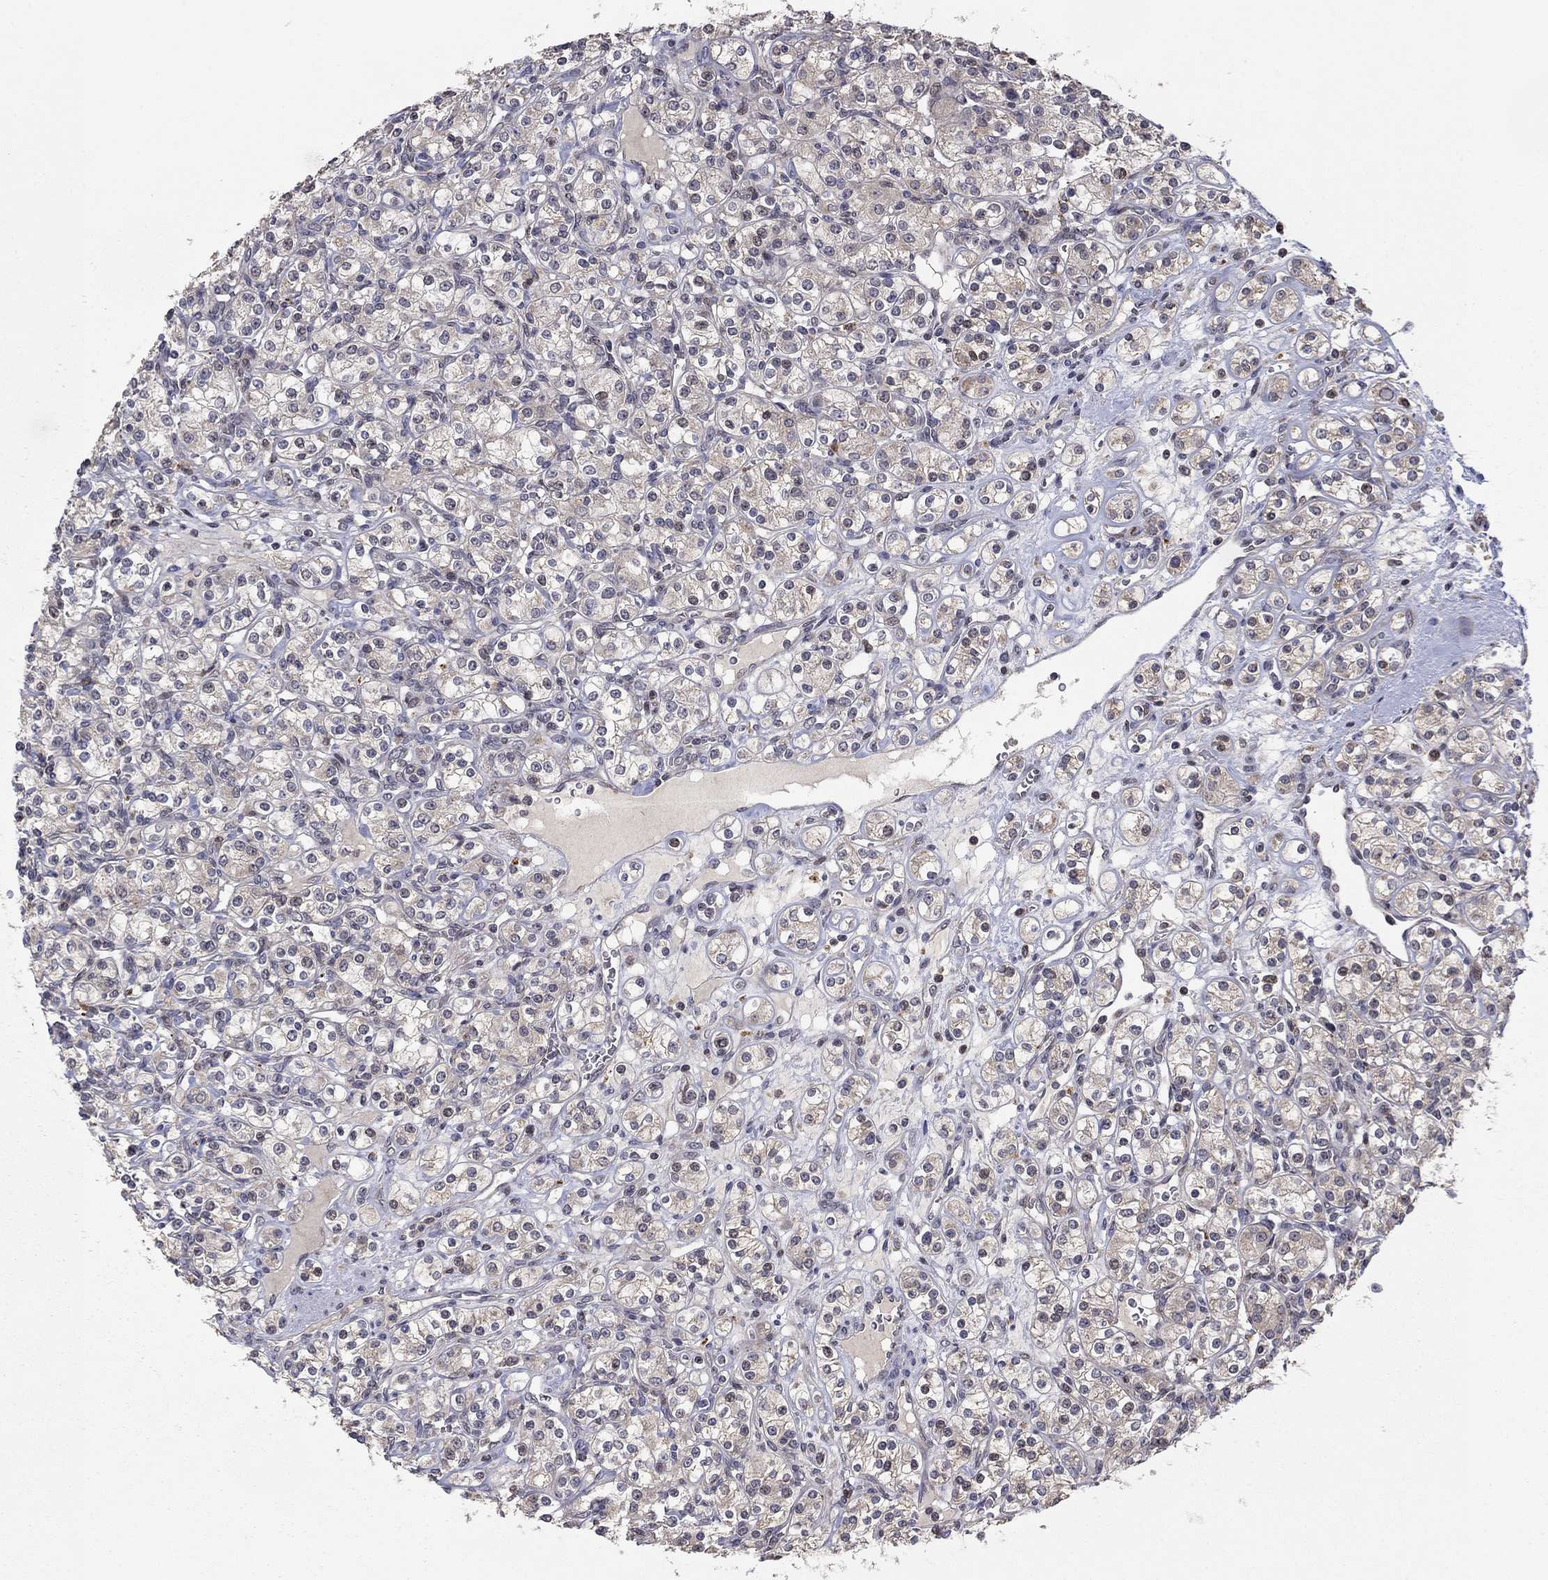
{"staining": {"intensity": "negative", "quantity": "none", "location": "none"}, "tissue": "renal cancer", "cell_type": "Tumor cells", "image_type": "cancer", "snomed": [{"axis": "morphology", "description": "Adenocarcinoma, NOS"}, {"axis": "topography", "description": "Kidney"}], "caption": "Renal adenocarcinoma was stained to show a protein in brown. There is no significant positivity in tumor cells.", "gene": "LPCAT4", "patient": {"sex": "male", "age": 77}}